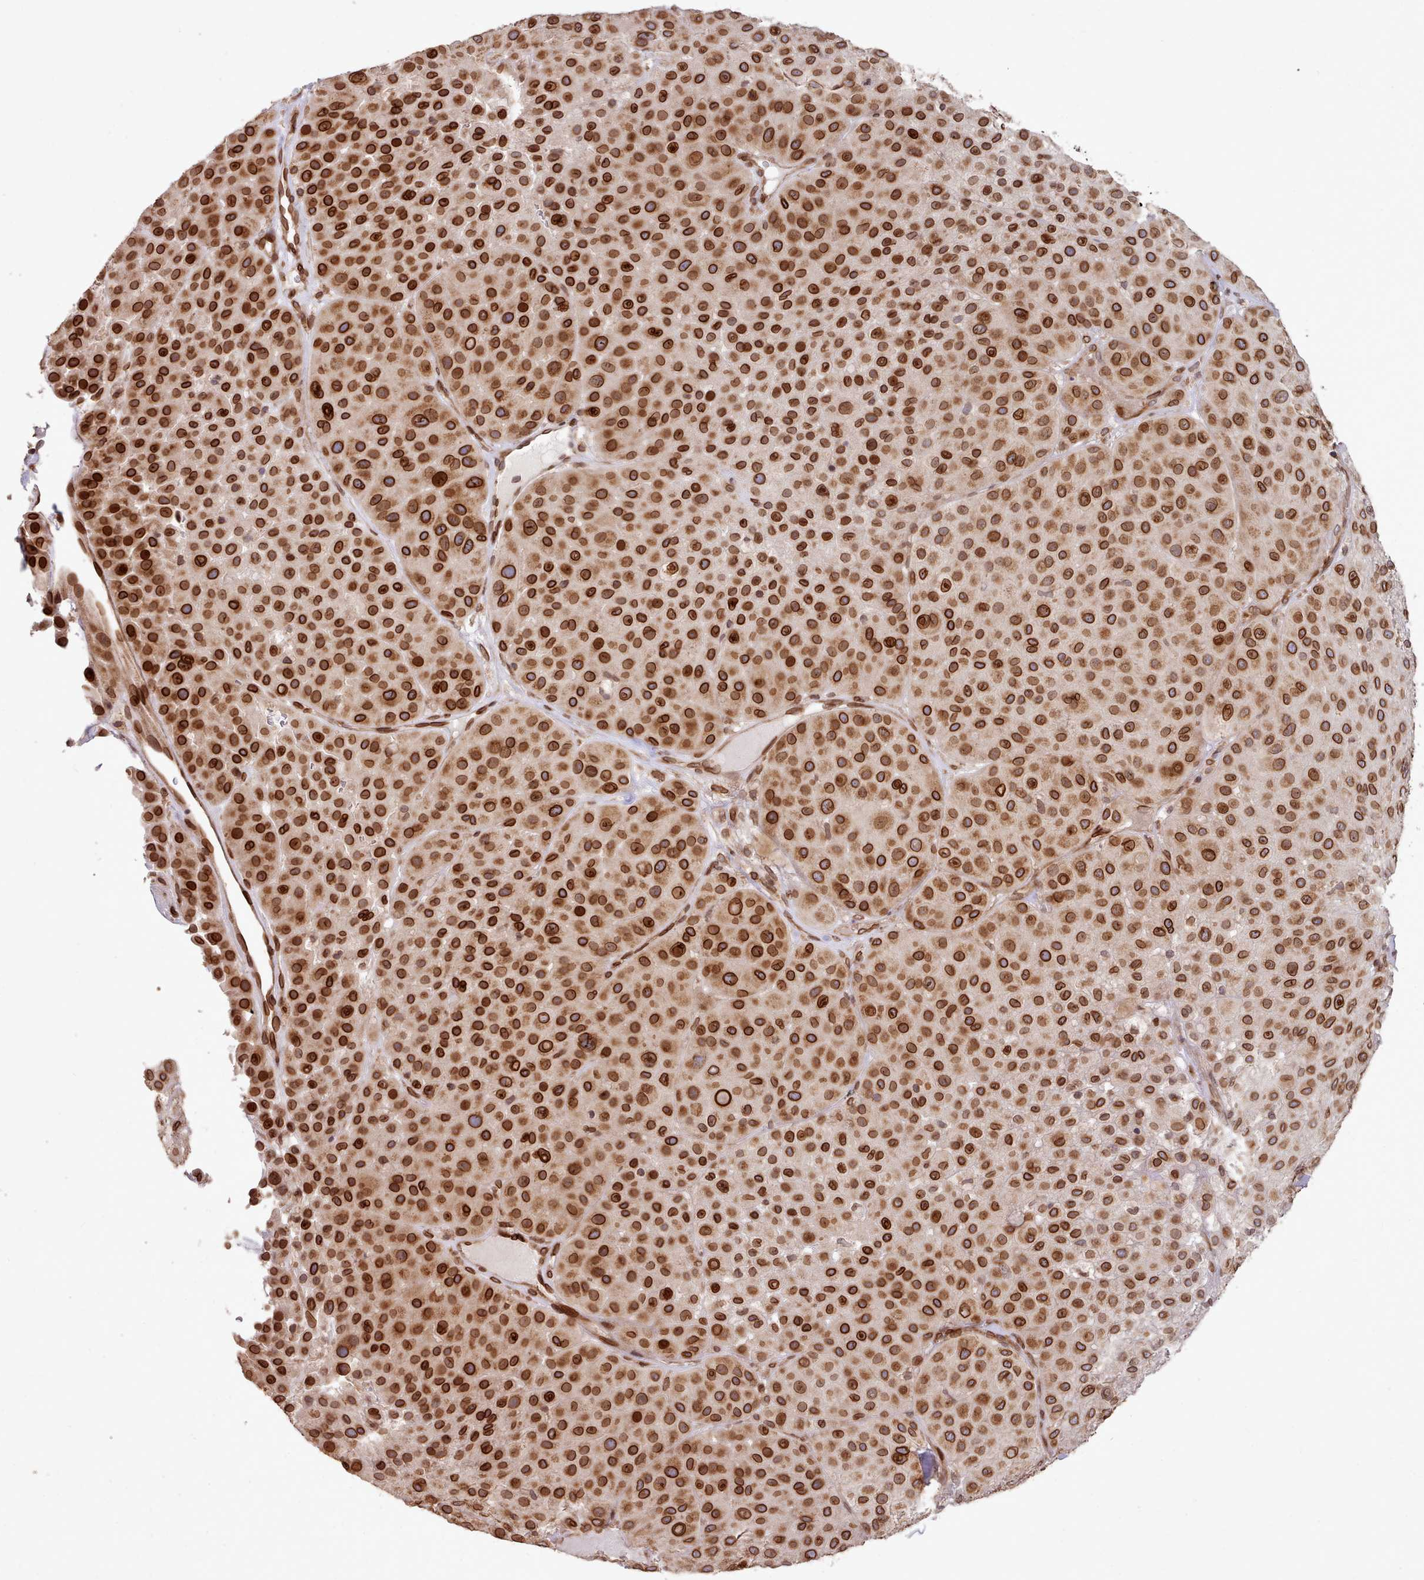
{"staining": {"intensity": "strong", "quantity": ">75%", "location": "cytoplasmic/membranous,nuclear"}, "tissue": "melanoma", "cell_type": "Tumor cells", "image_type": "cancer", "snomed": [{"axis": "morphology", "description": "Malignant melanoma, Metastatic site"}, {"axis": "topography", "description": "Smooth muscle"}], "caption": "Tumor cells demonstrate strong cytoplasmic/membranous and nuclear staining in approximately >75% of cells in malignant melanoma (metastatic site).", "gene": "TOR1AIP1", "patient": {"sex": "male", "age": 41}}